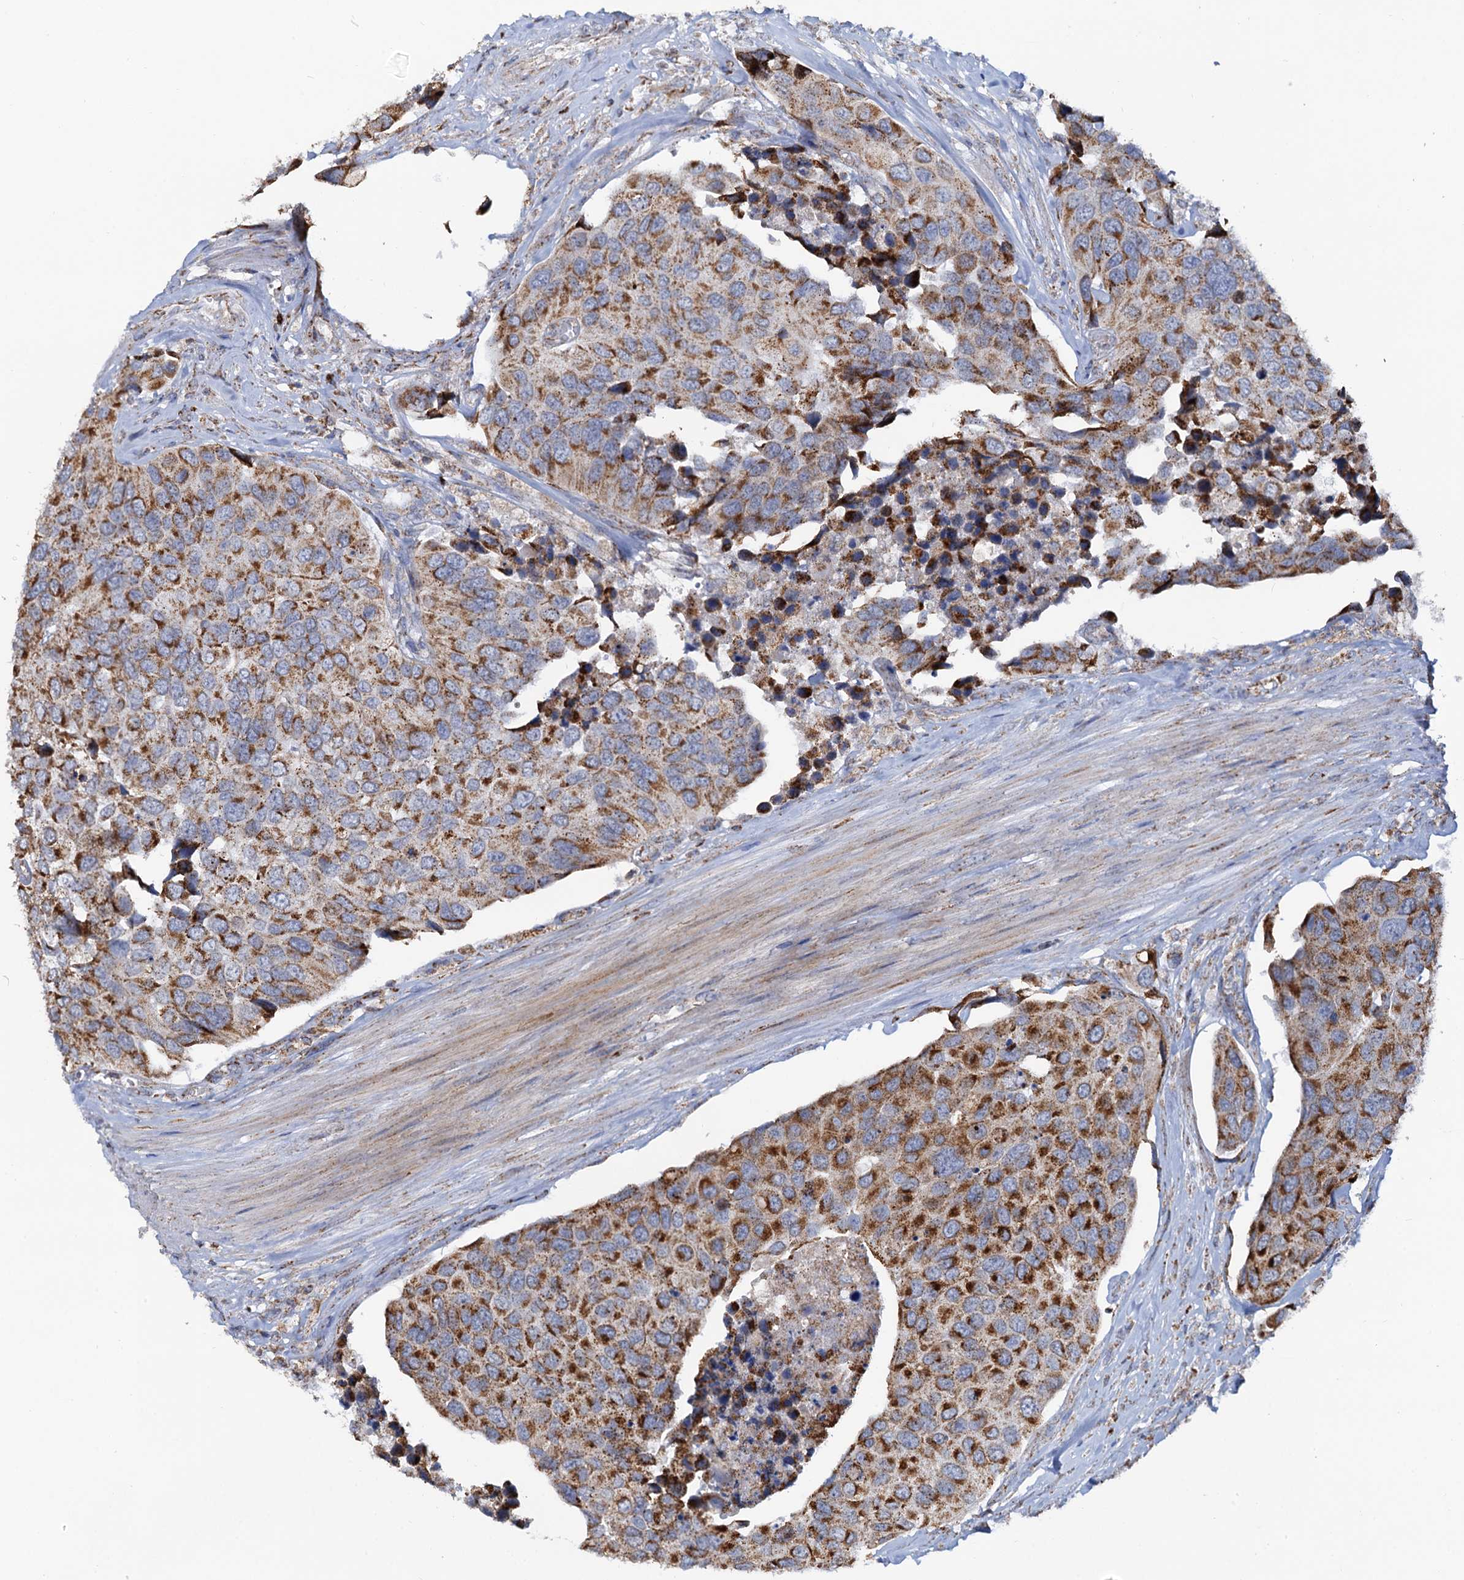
{"staining": {"intensity": "moderate", "quantity": ">75%", "location": "cytoplasmic/membranous"}, "tissue": "urothelial cancer", "cell_type": "Tumor cells", "image_type": "cancer", "snomed": [{"axis": "morphology", "description": "Urothelial carcinoma, High grade"}, {"axis": "topography", "description": "Urinary bladder"}], "caption": "Moderate cytoplasmic/membranous protein positivity is identified in about >75% of tumor cells in urothelial cancer.", "gene": "C2CD3", "patient": {"sex": "male", "age": 74}}